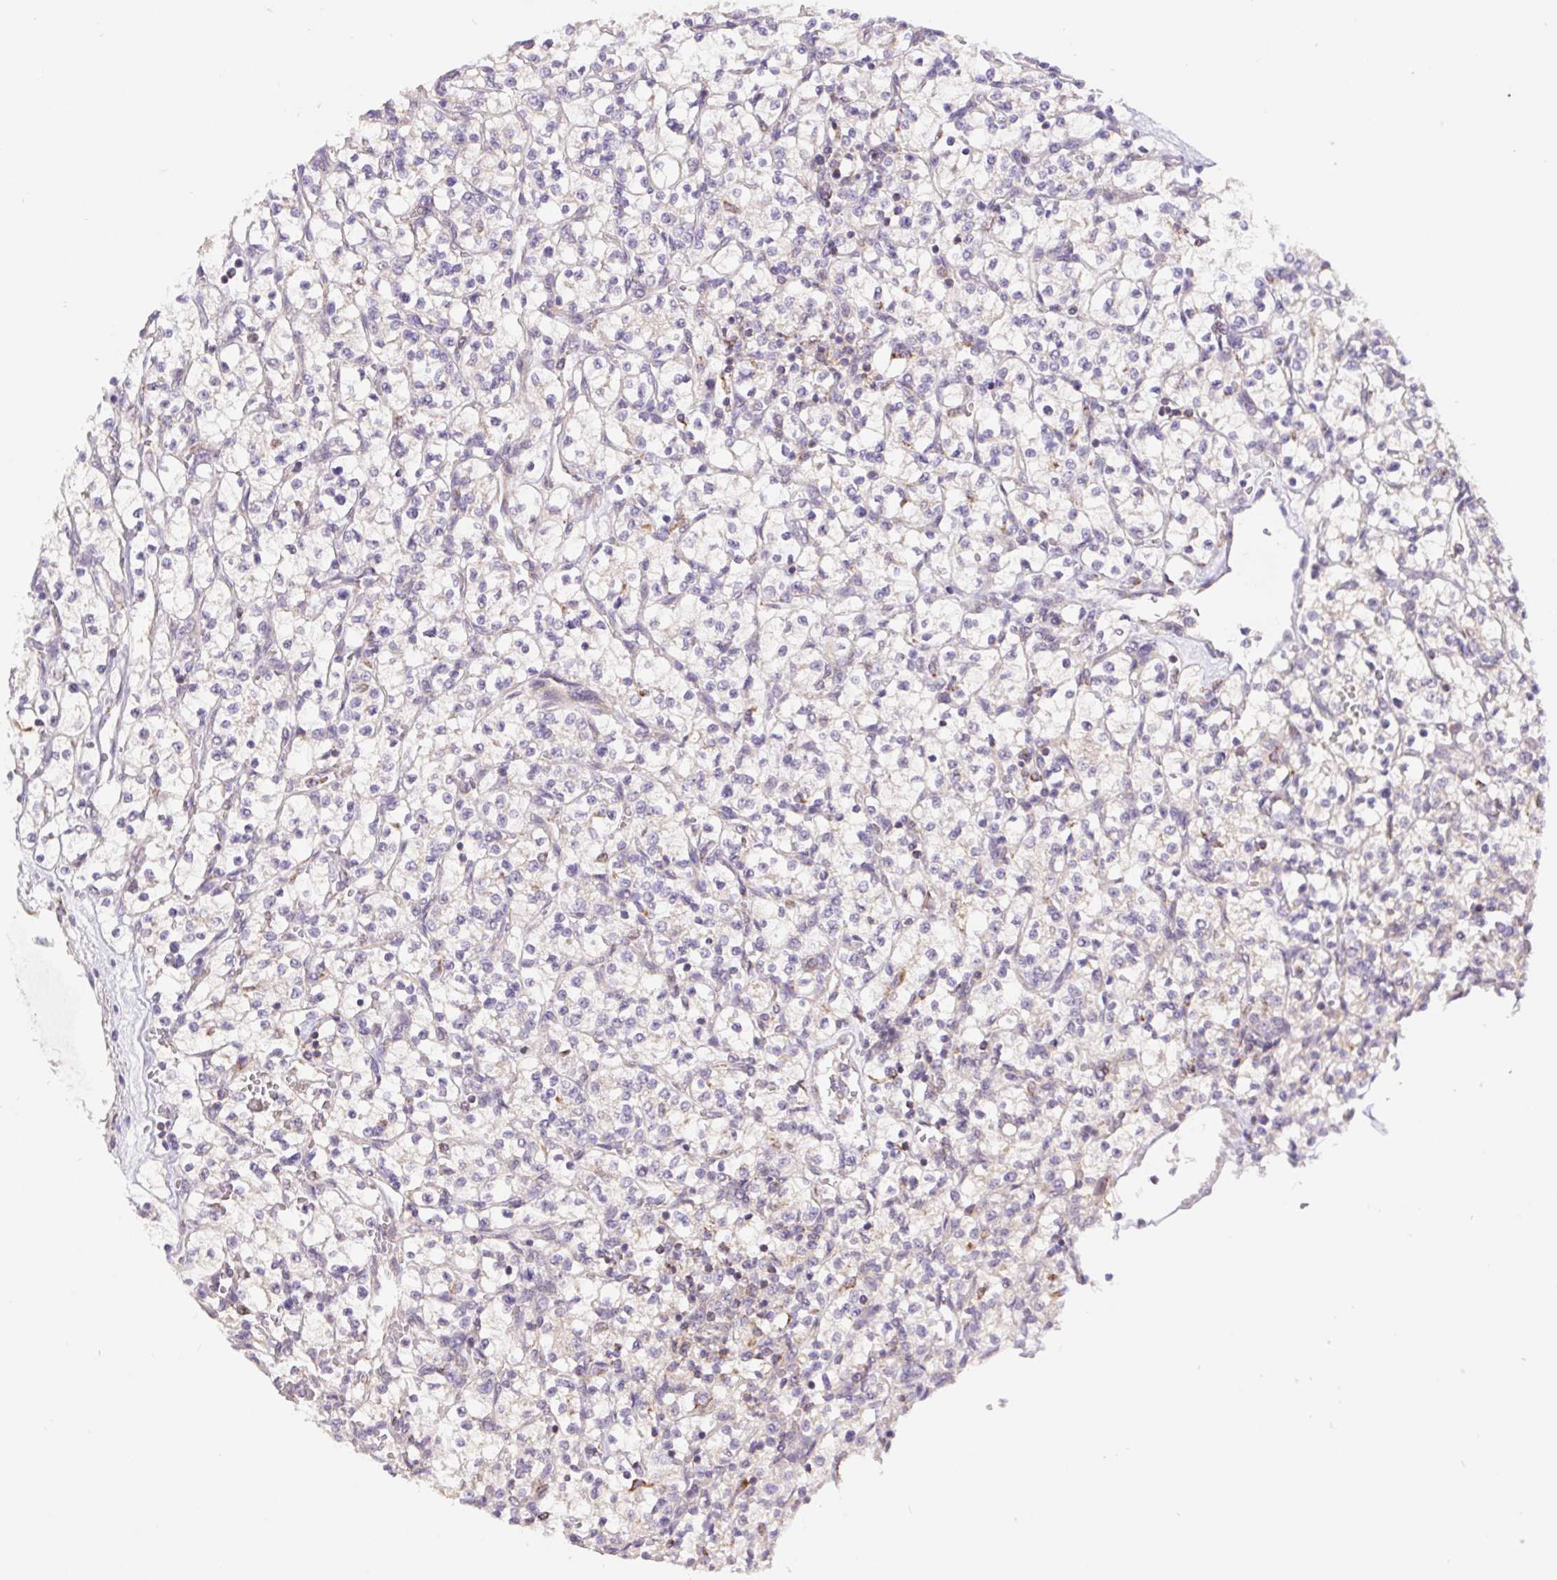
{"staining": {"intensity": "negative", "quantity": "none", "location": "none"}, "tissue": "renal cancer", "cell_type": "Tumor cells", "image_type": "cancer", "snomed": [{"axis": "morphology", "description": "Adenocarcinoma, NOS"}, {"axis": "topography", "description": "Kidney"}], "caption": "Tumor cells show no significant protein expression in renal cancer.", "gene": "EMC6", "patient": {"sex": "female", "age": 64}}